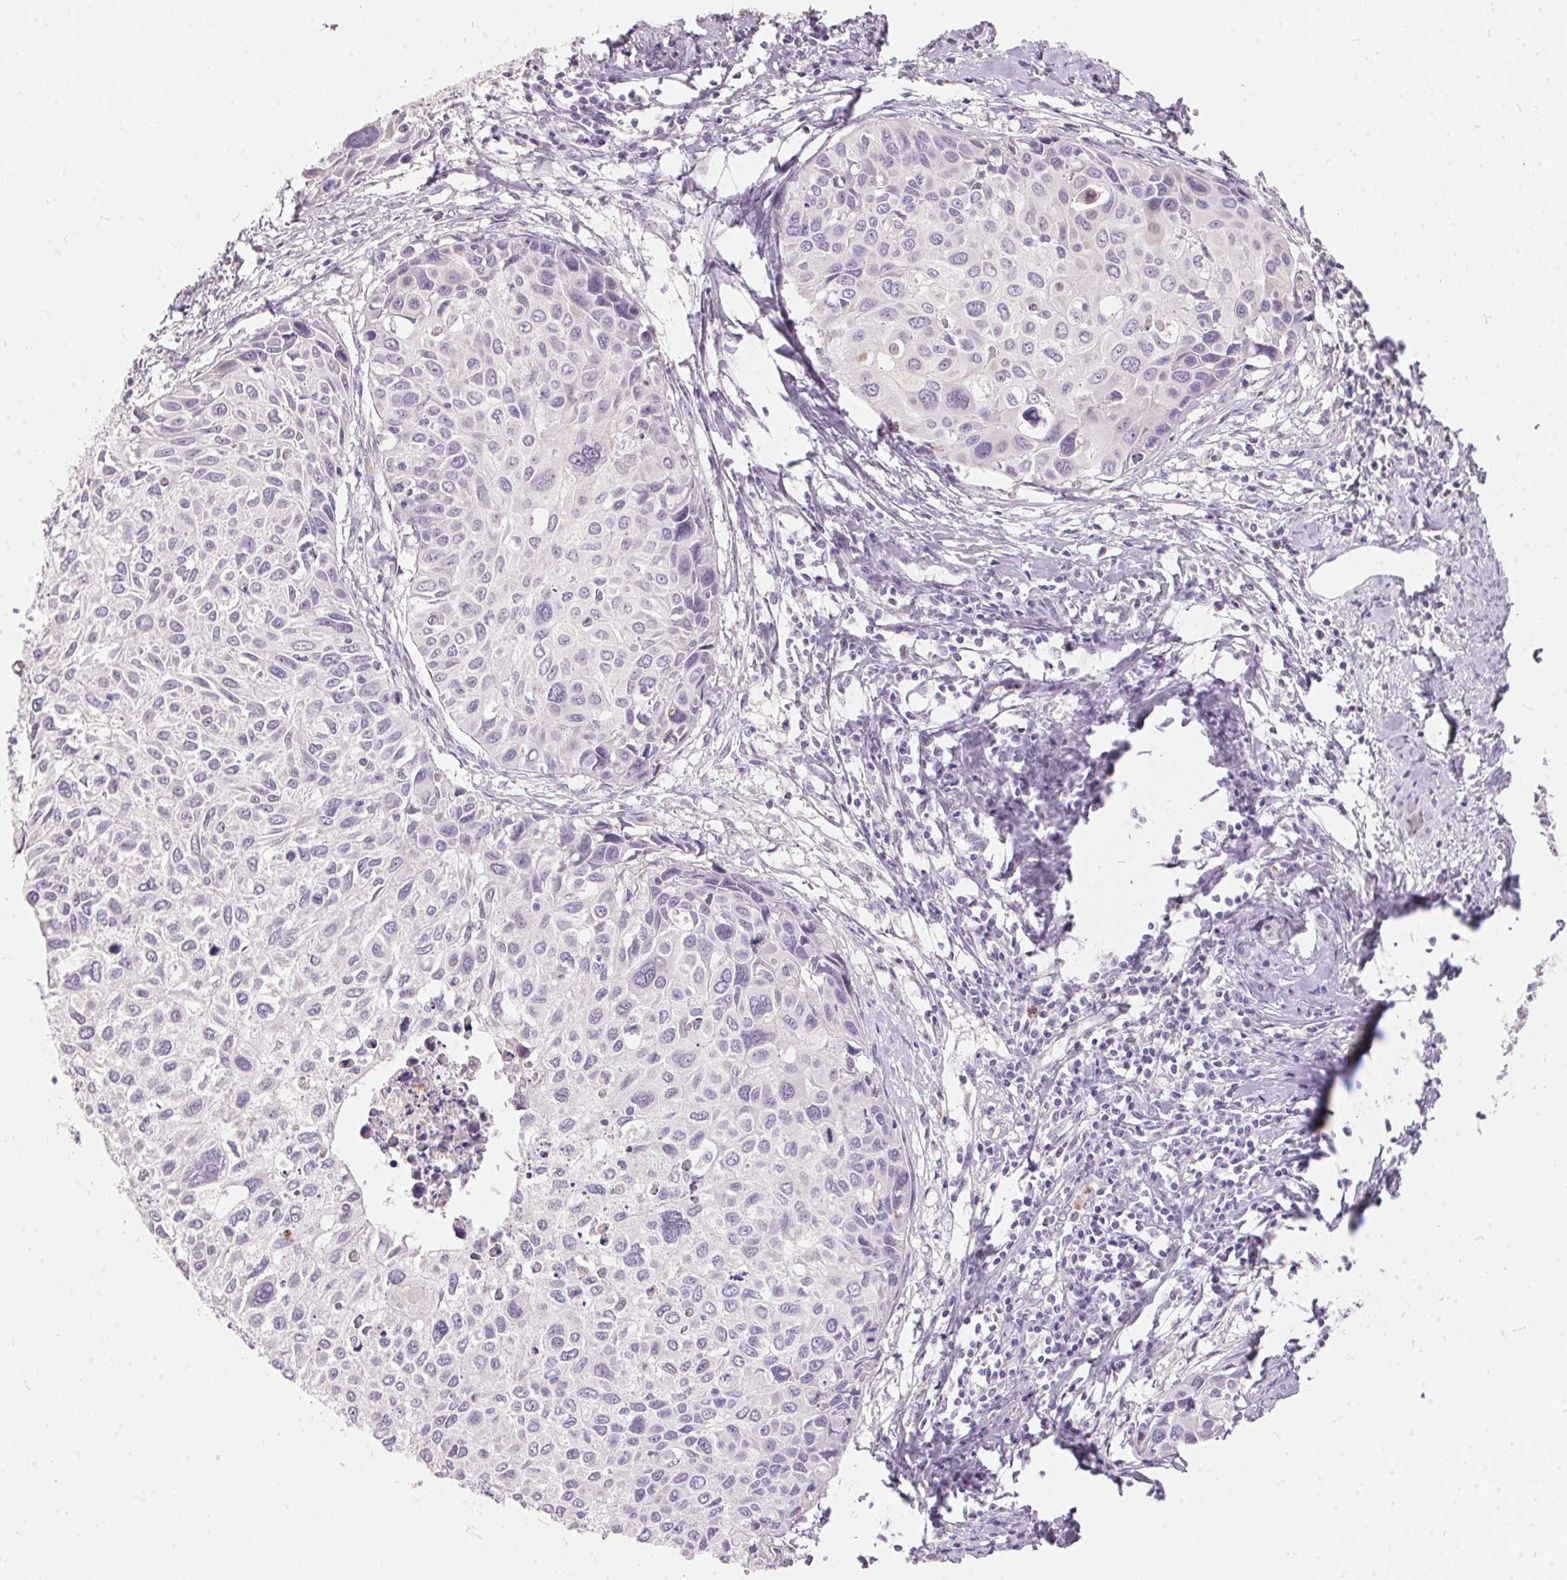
{"staining": {"intensity": "negative", "quantity": "none", "location": "none"}, "tissue": "cervical cancer", "cell_type": "Tumor cells", "image_type": "cancer", "snomed": [{"axis": "morphology", "description": "Squamous cell carcinoma, NOS"}, {"axis": "topography", "description": "Cervix"}], "caption": "This is a histopathology image of immunohistochemistry (IHC) staining of cervical cancer, which shows no positivity in tumor cells.", "gene": "SERPINB1", "patient": {"sex": "female", "age": 50}}